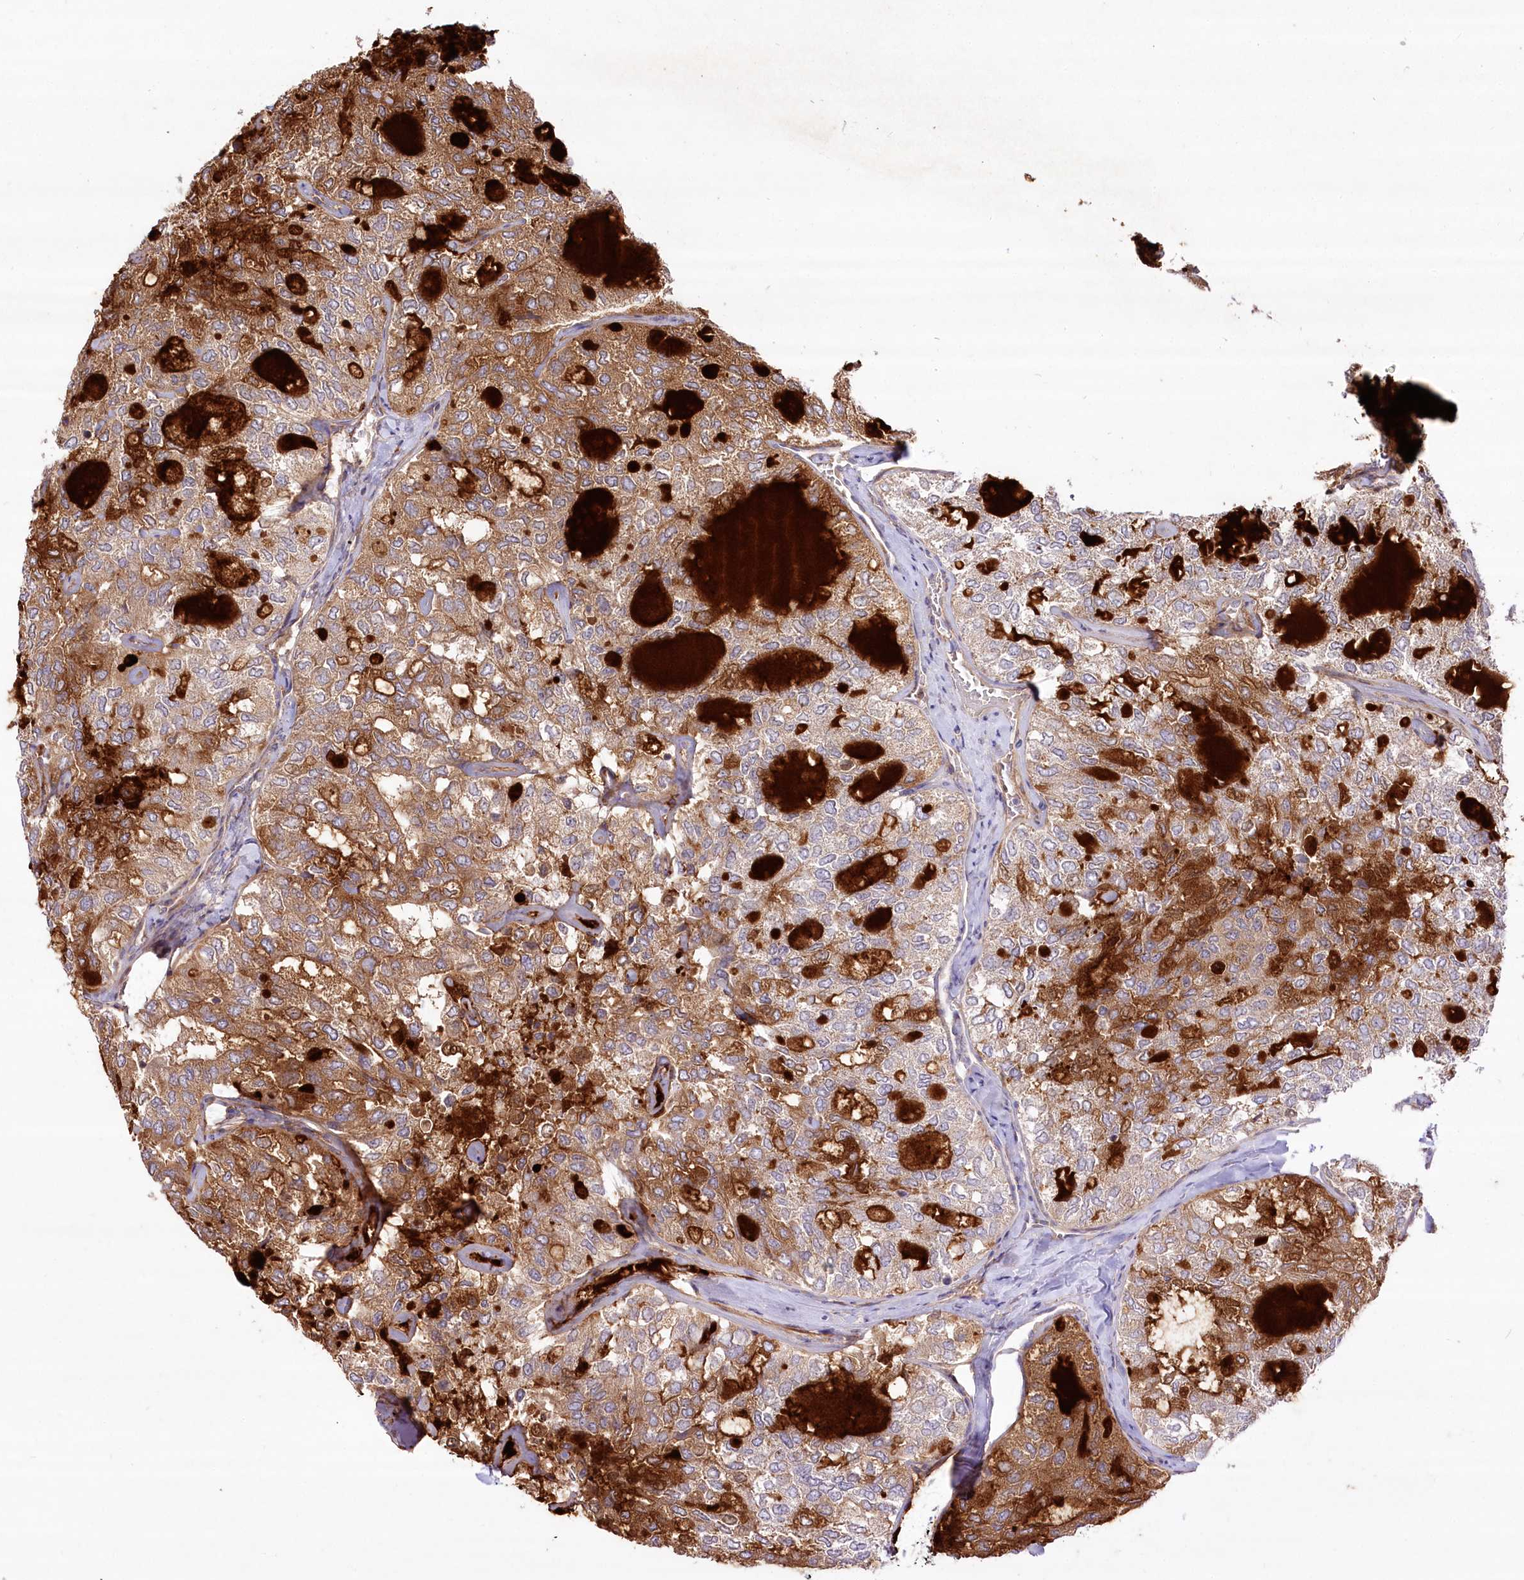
{"staining": {"intensity": "moderate", "quantity": ">75%", "location": "cytoplasmic/membranous"}, "tissue": "thyroid cancer", "cell_type": "Tumor cells", "image_type": "cancer", "snomed": [{"axis": "morphology", "description": "Follicular adenoma carcinoma, NOS"}, {"axis": "topography", "description": "Thyroid gland"}], "caption": "The photomicrograph demonstrates staining of follicular adenoma carcinoma (thyroid), revealing moderate cytoplasmic/membranous protein staining (brown color) within tumor cells.", "gene": "PSTK", "patient": {"sex": "male", "age": 75}}